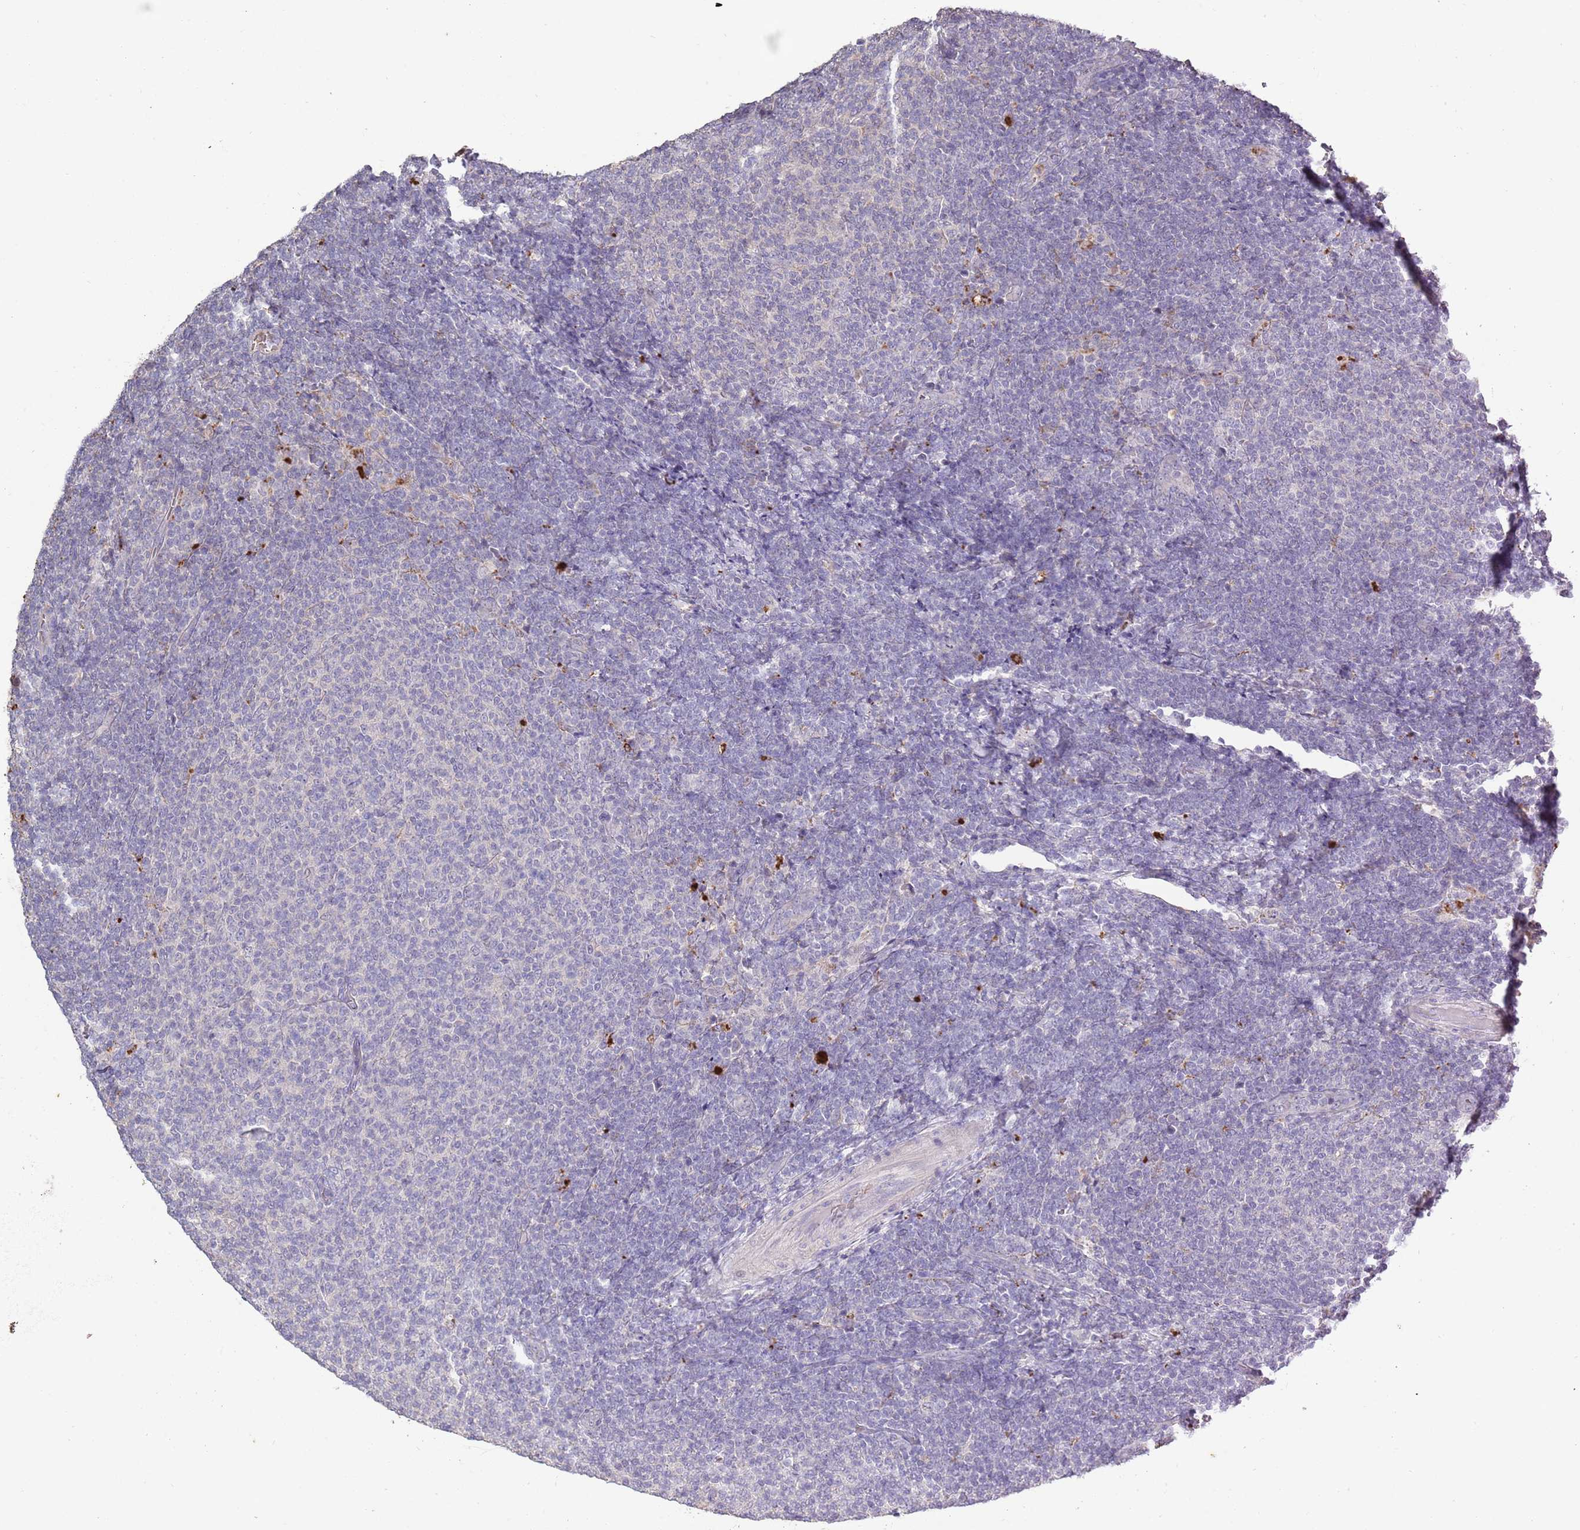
{"staining": {"intensity": "negative", "quantity": "none", "location": "none"}, "tissue": "lymphoma", "cell_type": "Tumor cells", "image_type": "cancer", "snomed": [{"axis": "morphology", "description": "Malignant lymphoma, non-Hodgkin's type, Low grade"}, {"axis": "topography", "description": "Lymph node"}], "caption": "The histopathology image reveals no staining of tumor cells in lymphoma. Nuclei are stained in blue.", "gene": "P2RY13", "patient": {"sex": "male", "age": 66}}